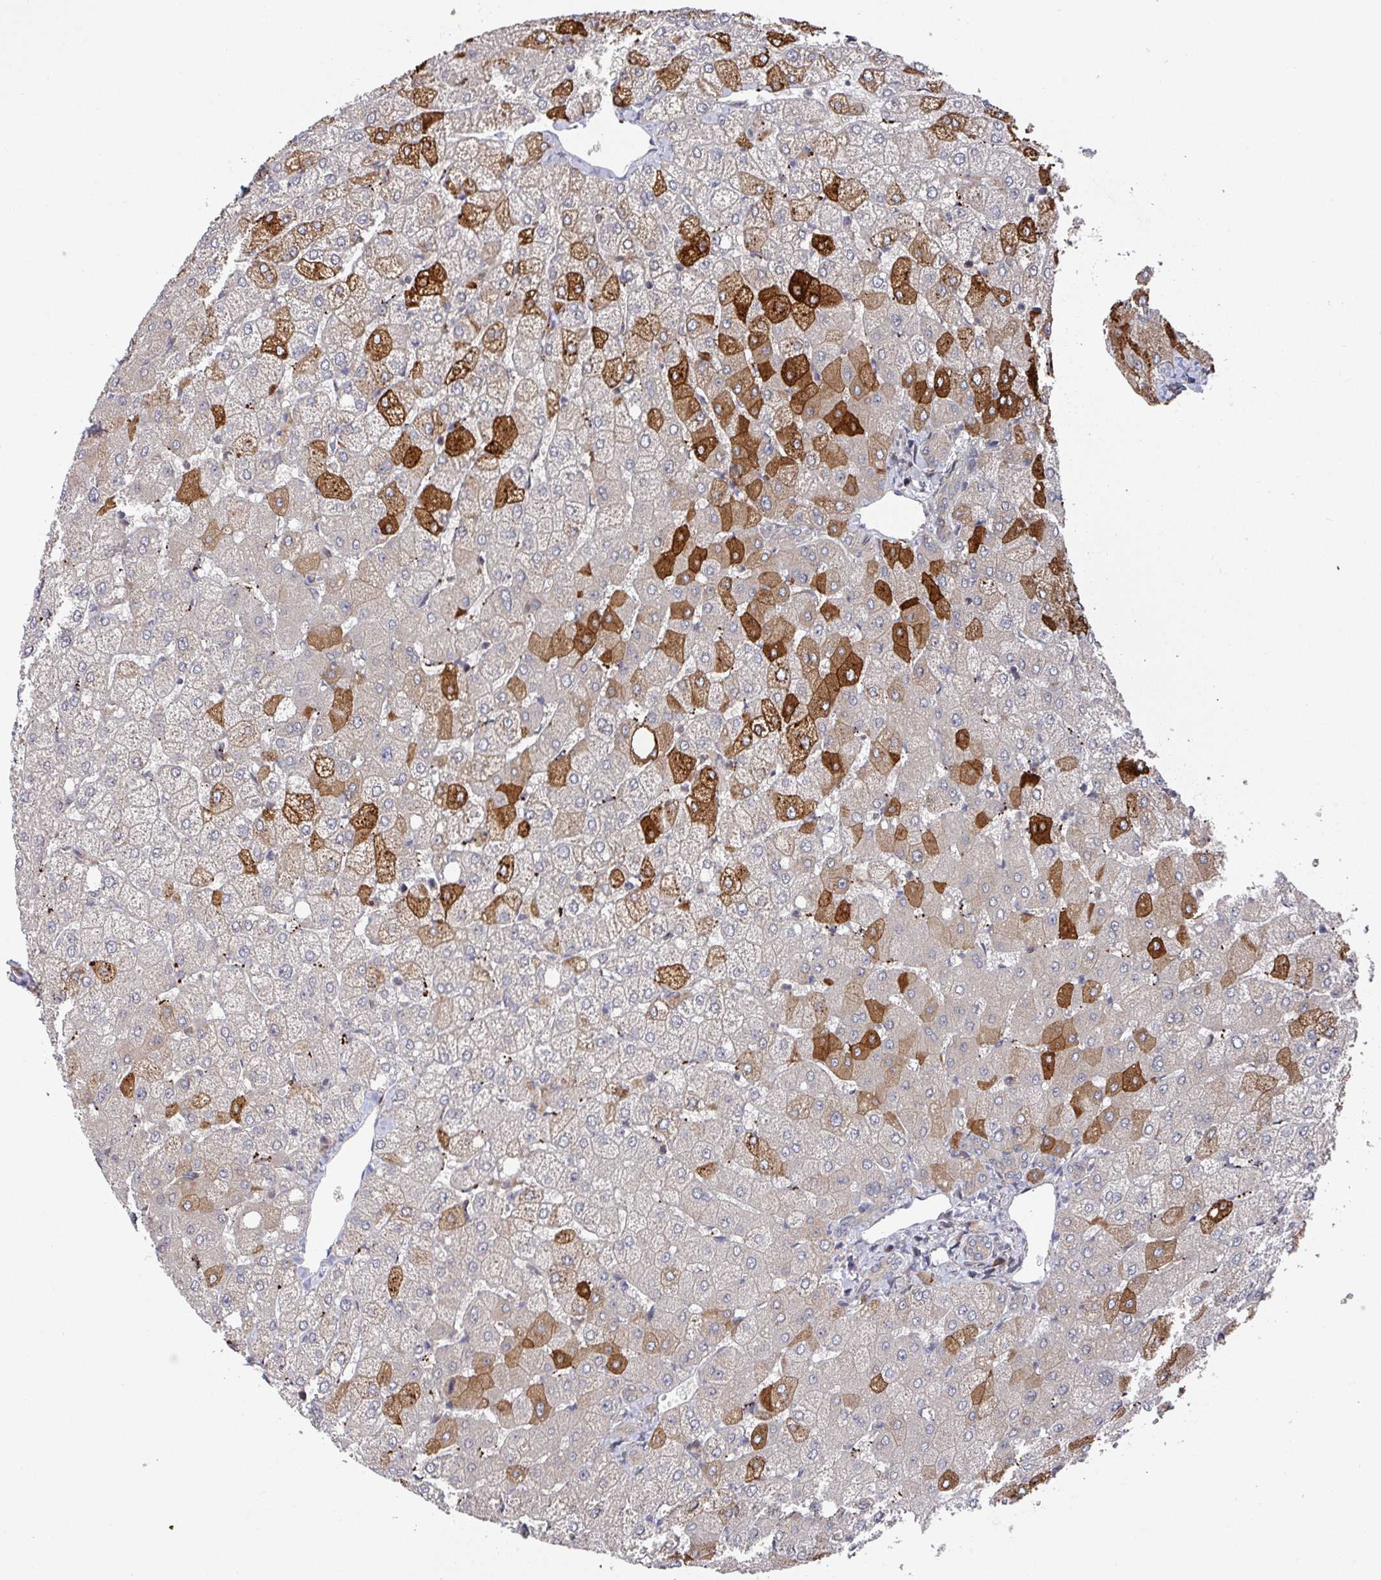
{"staining": {"intensity": "weak", "quantity": "<25%", "location": "cytoplasmic/membranous"}, "tissue": "liver", "cell_type": "Cholangiocytes", "image_type": "normal", "snomed": [{"axis": "morphology", "description": "Normal tissue, NOS"}, {"axis": "topography", "description": "Liver"}], "caption": "A high-resolution histopathology image shows immunohistochemistry staining of benign liver, which exhibits no significant expression in cholangiocytes.", "gene": "GOLGA7B", "patient": {"sex": "female", "age": 54}}